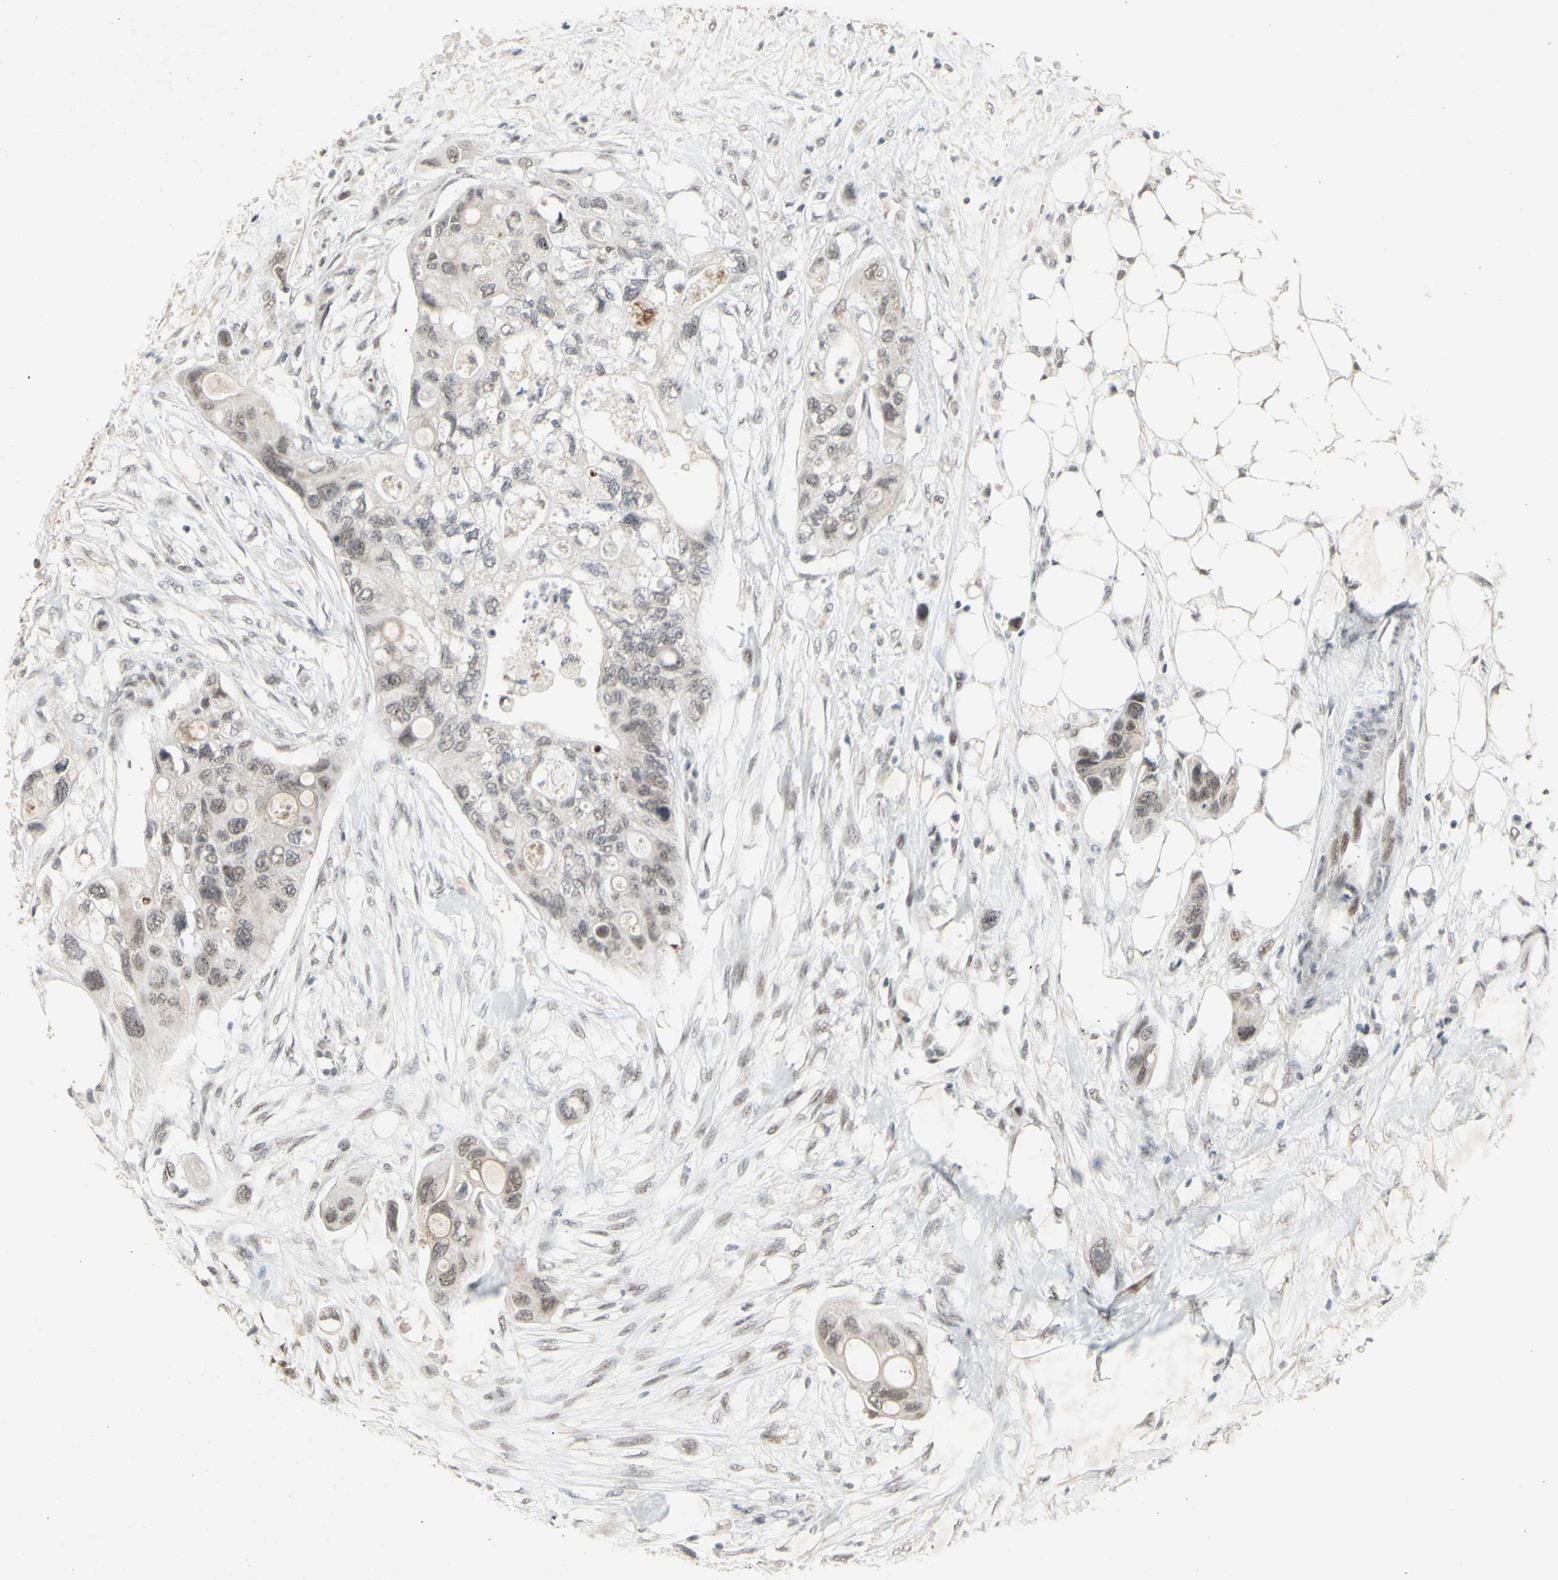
{"staining": {"intensity": "weak", "quantity": "<25%", "location": "cytoplasmic/membranous"}, "tissue": "colorectal cancer", "cell_type": "Tumor cells", "image_type": "cancer", "snomed": [{"axis": "morphology", "description": "Adenocarcinoma, NOS"}, {"axis": "topography", "description": "Colon"}], "caption": "Photomicrograph shows no protein staining in tumor cells of colorectal cancer (adenocarcinoma) tissue.", "gene": "CENPB", "patient": {"sex": "female", "age": 57}}